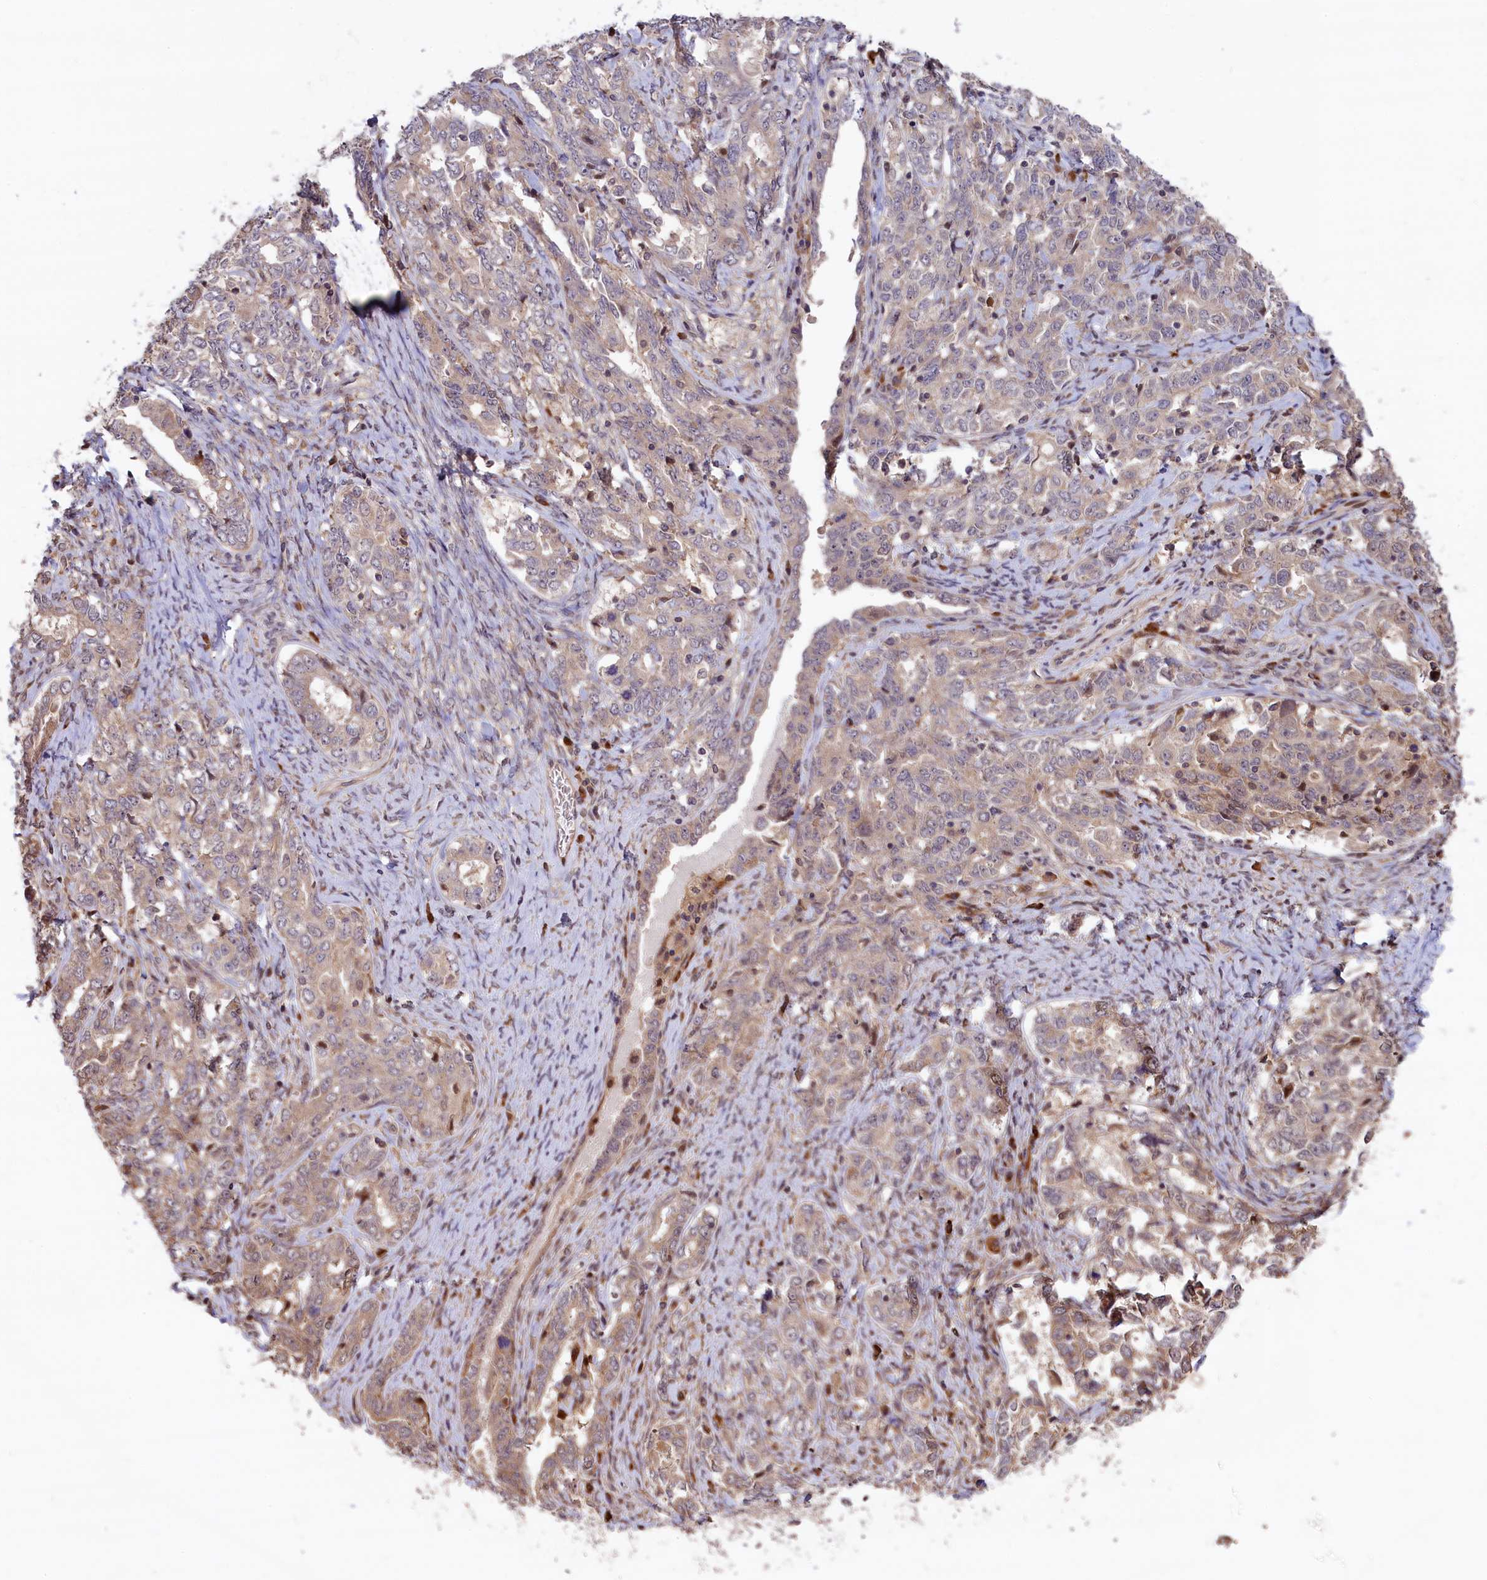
{"staining": {"intensity": "weak", "quantity": "25%-75%", "location": "cytoplasmic/membranous"}, "tissue": "ovarian cancer", "cell_type": "Tumor cells", "image_type": "cancer", "snomed": [{"axis": "morphology", "description": "Carcinoma, endometroid"}, {"axis": "topography", "description": "Ovary"}], "caption": "This micrograph reveals endometroid carcinoma (ovarian) stained with immunohistochemistry to label a protein in brown. The cytoplasmic/membranous of tumor cells show weak positivity for the protein. Nuclei are counter-stained blue.", "gene": "RIC8A", "patient": {"sex": "female", "age": 62}}